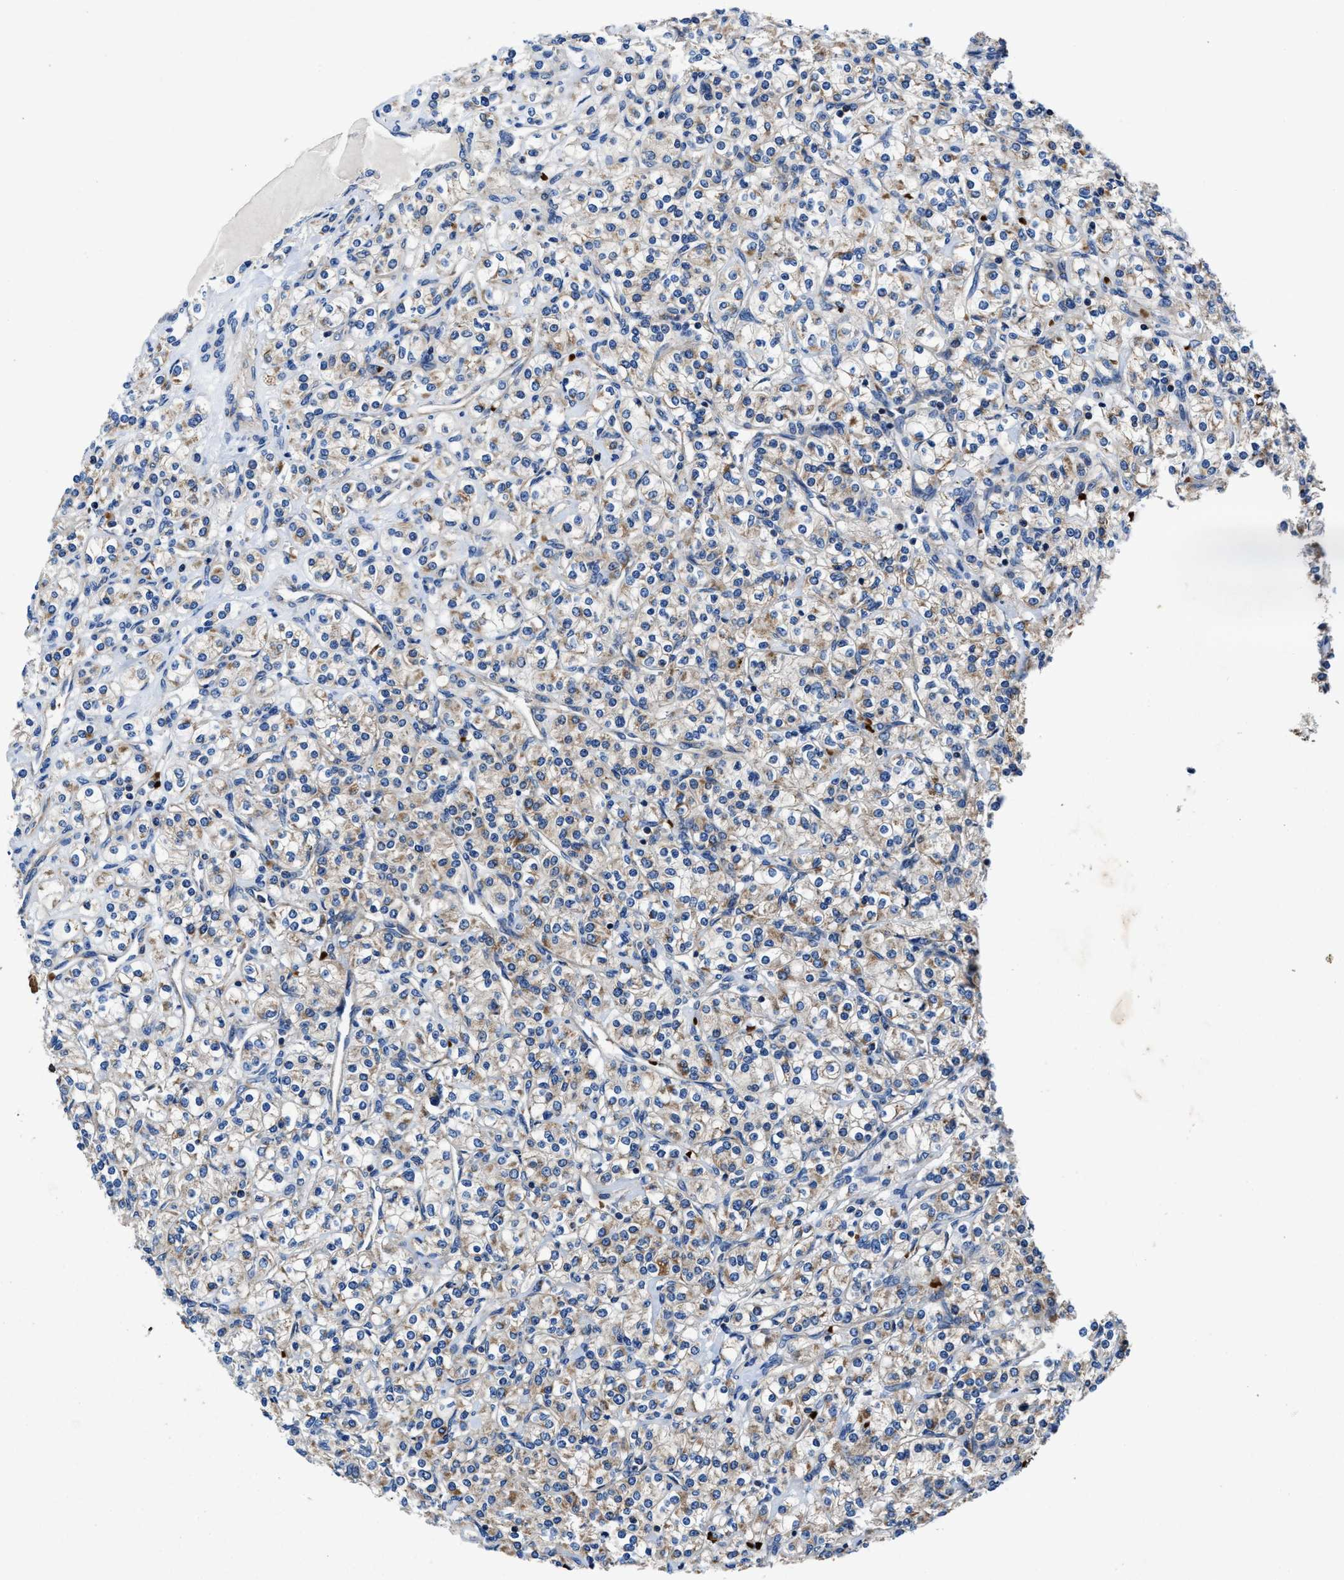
{"staining": {"intensity": "weak", "quantity": "<25%", "location": "cytoplasmic/membranous"}, "tissue": "renal cancer", "cell_type": "Tumor cells", "image_type": "cancer", "snomed": [{"axis": "morphology", "description": "Adenocarcinoma, NOS"}, {"axis": "topography", "description": "Kidney"}], "caption": "Tumor cells show no significant protein positivity in adenocarcinoma (renal).", "gene": "PHLPP1", "patient": {"sex": "male", "age": 77}}